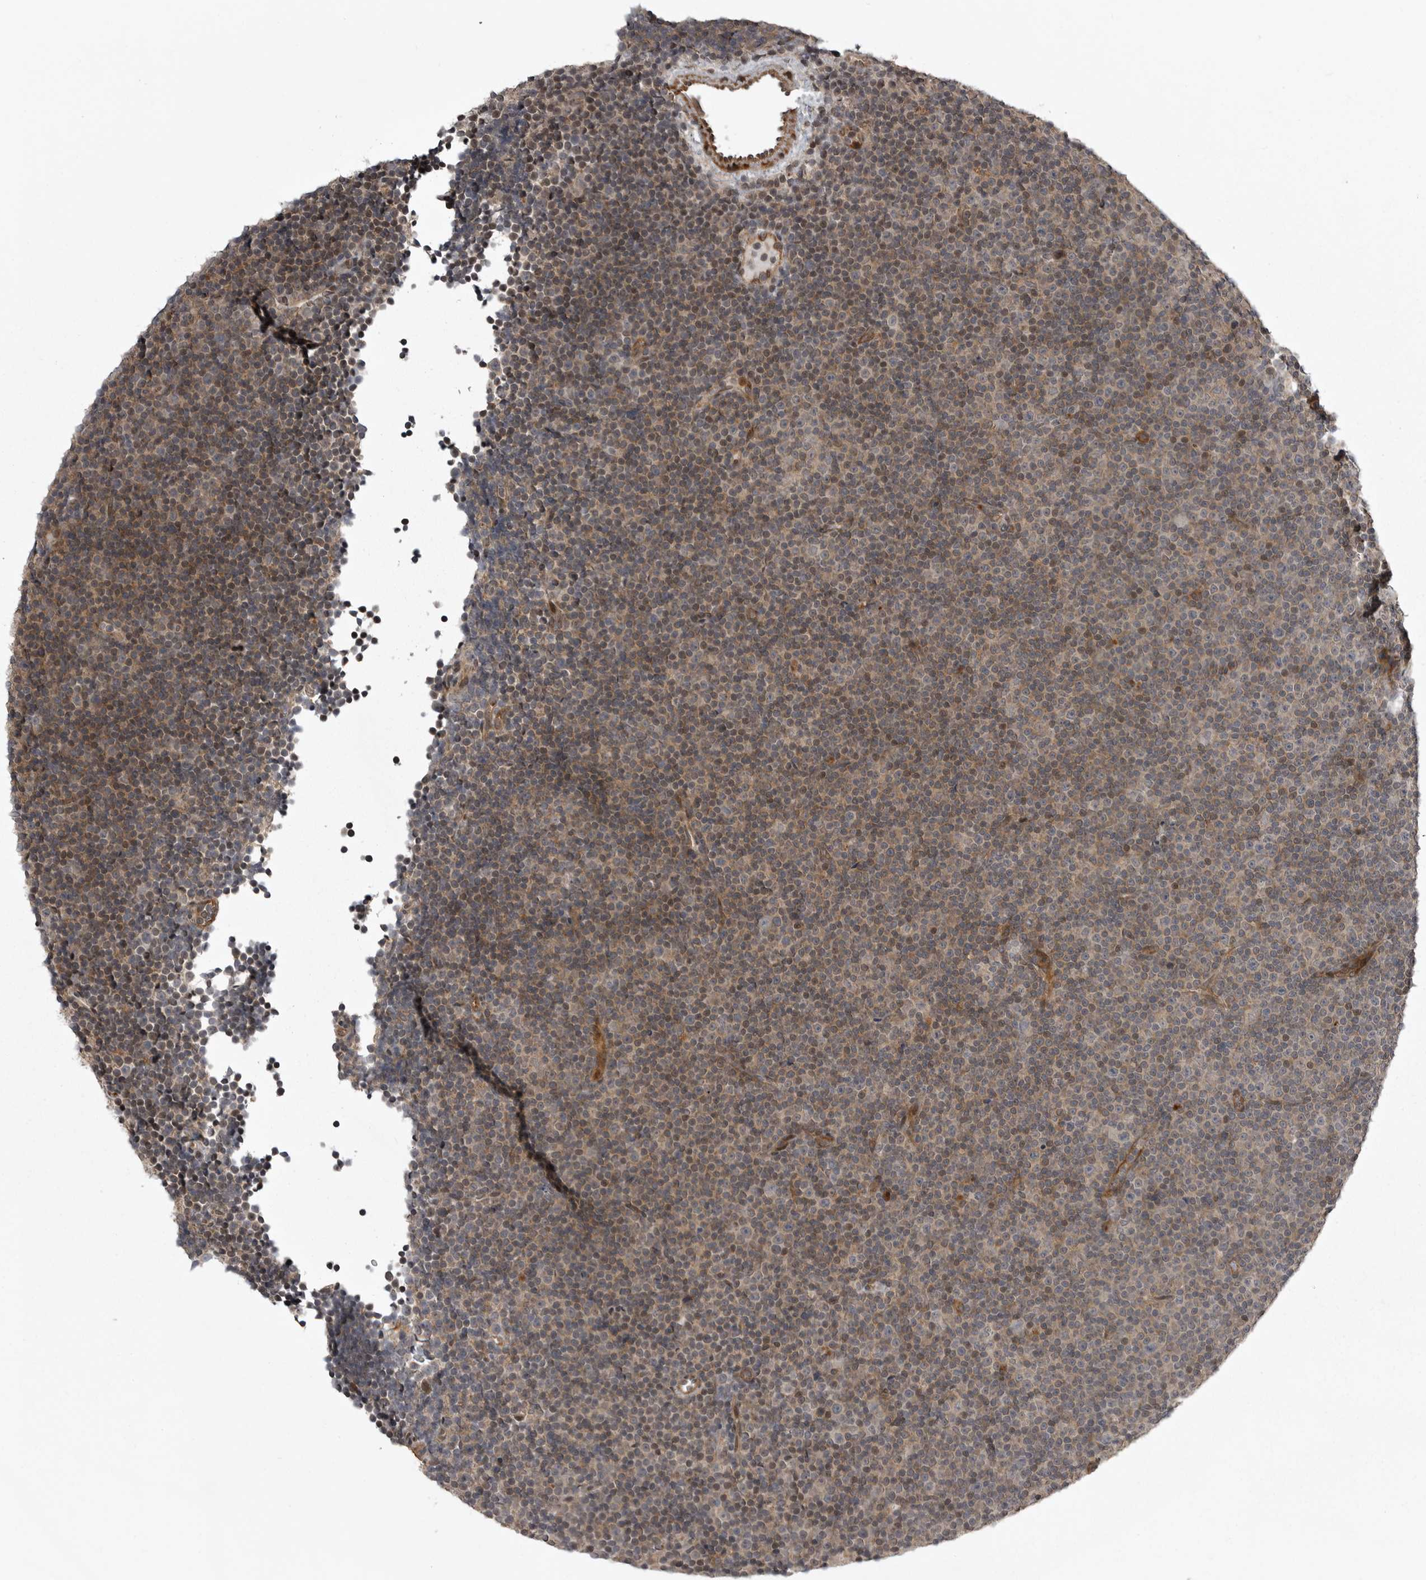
{"staining": {"intensity": "moderate", "quantity": "<25%", "location": "nuclear"}, "tissue": "lymphoma", "cell_type": "Tumor cells", "image_type": "cancer", "snomed": [{"axis": "morphology", "description": "Malignant lymphoma, non-Hodgkin's type, Low grade"}, {"axis": "topography", "description": "Lymph node"}], "caption": "The micrograph exhibits a brown stain indicating the presence of a protein in the nuclear of tumor cells in lymphoma.", "gene": "SNX16", "patient": {"sex": "female", "age": 67}}